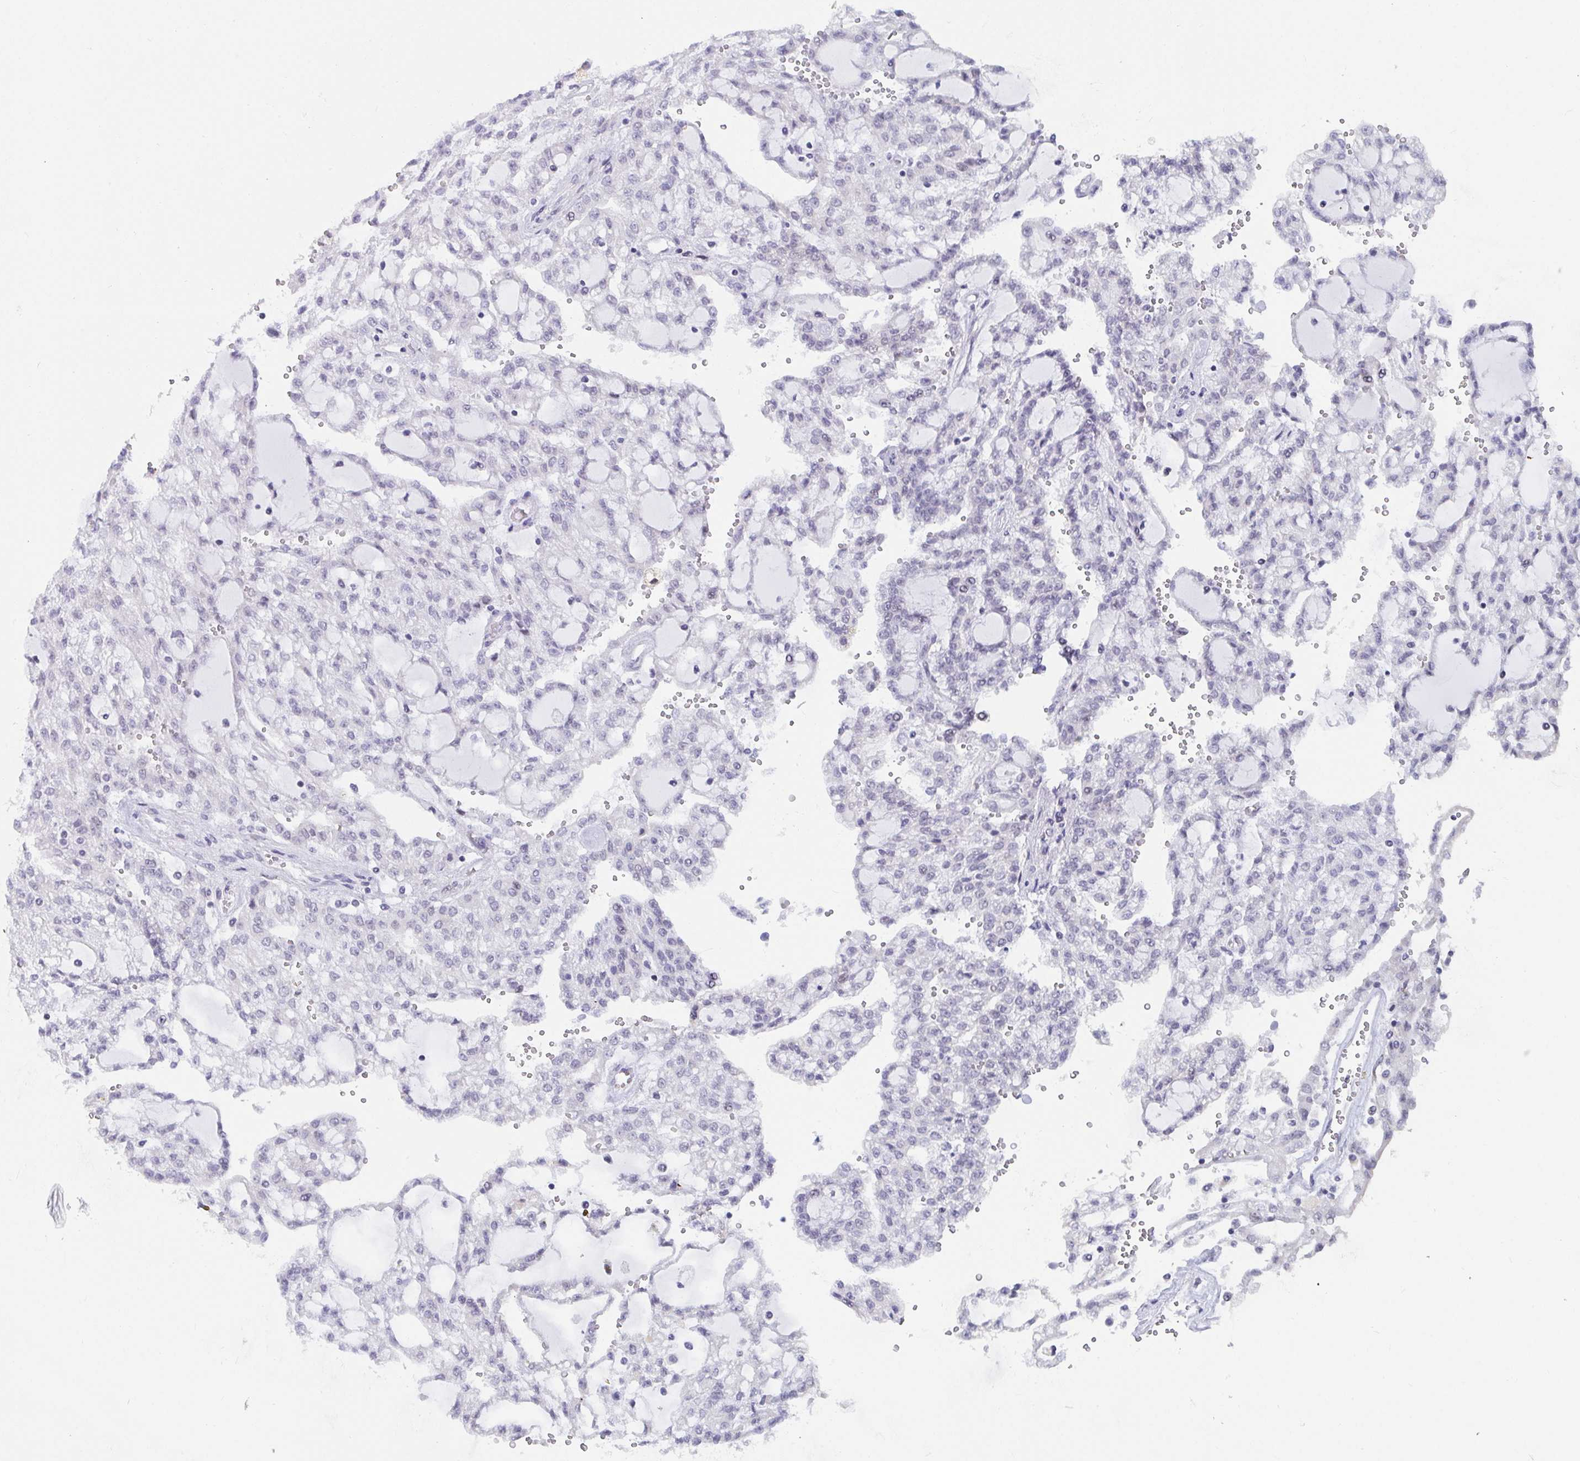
{"staining": {"intensity": "negative", "quantity": "none", "location": "none"}, "tissue": "renal cancer", "cell_type": "Tumor cells", "image_type": "cancer", "snomed": [{"axis": "morphology", "description": "Adenocarcinoma, NOS"}, {"axis": "topography", "description": "Kidney"}], "caption": "Immunohistochemistry histopathology image of renal cancer stained for a protein (brown), which shows no staining in tumor cells.", "gene": "WDR72", "patient": {"sex": "male", "age": 63}}